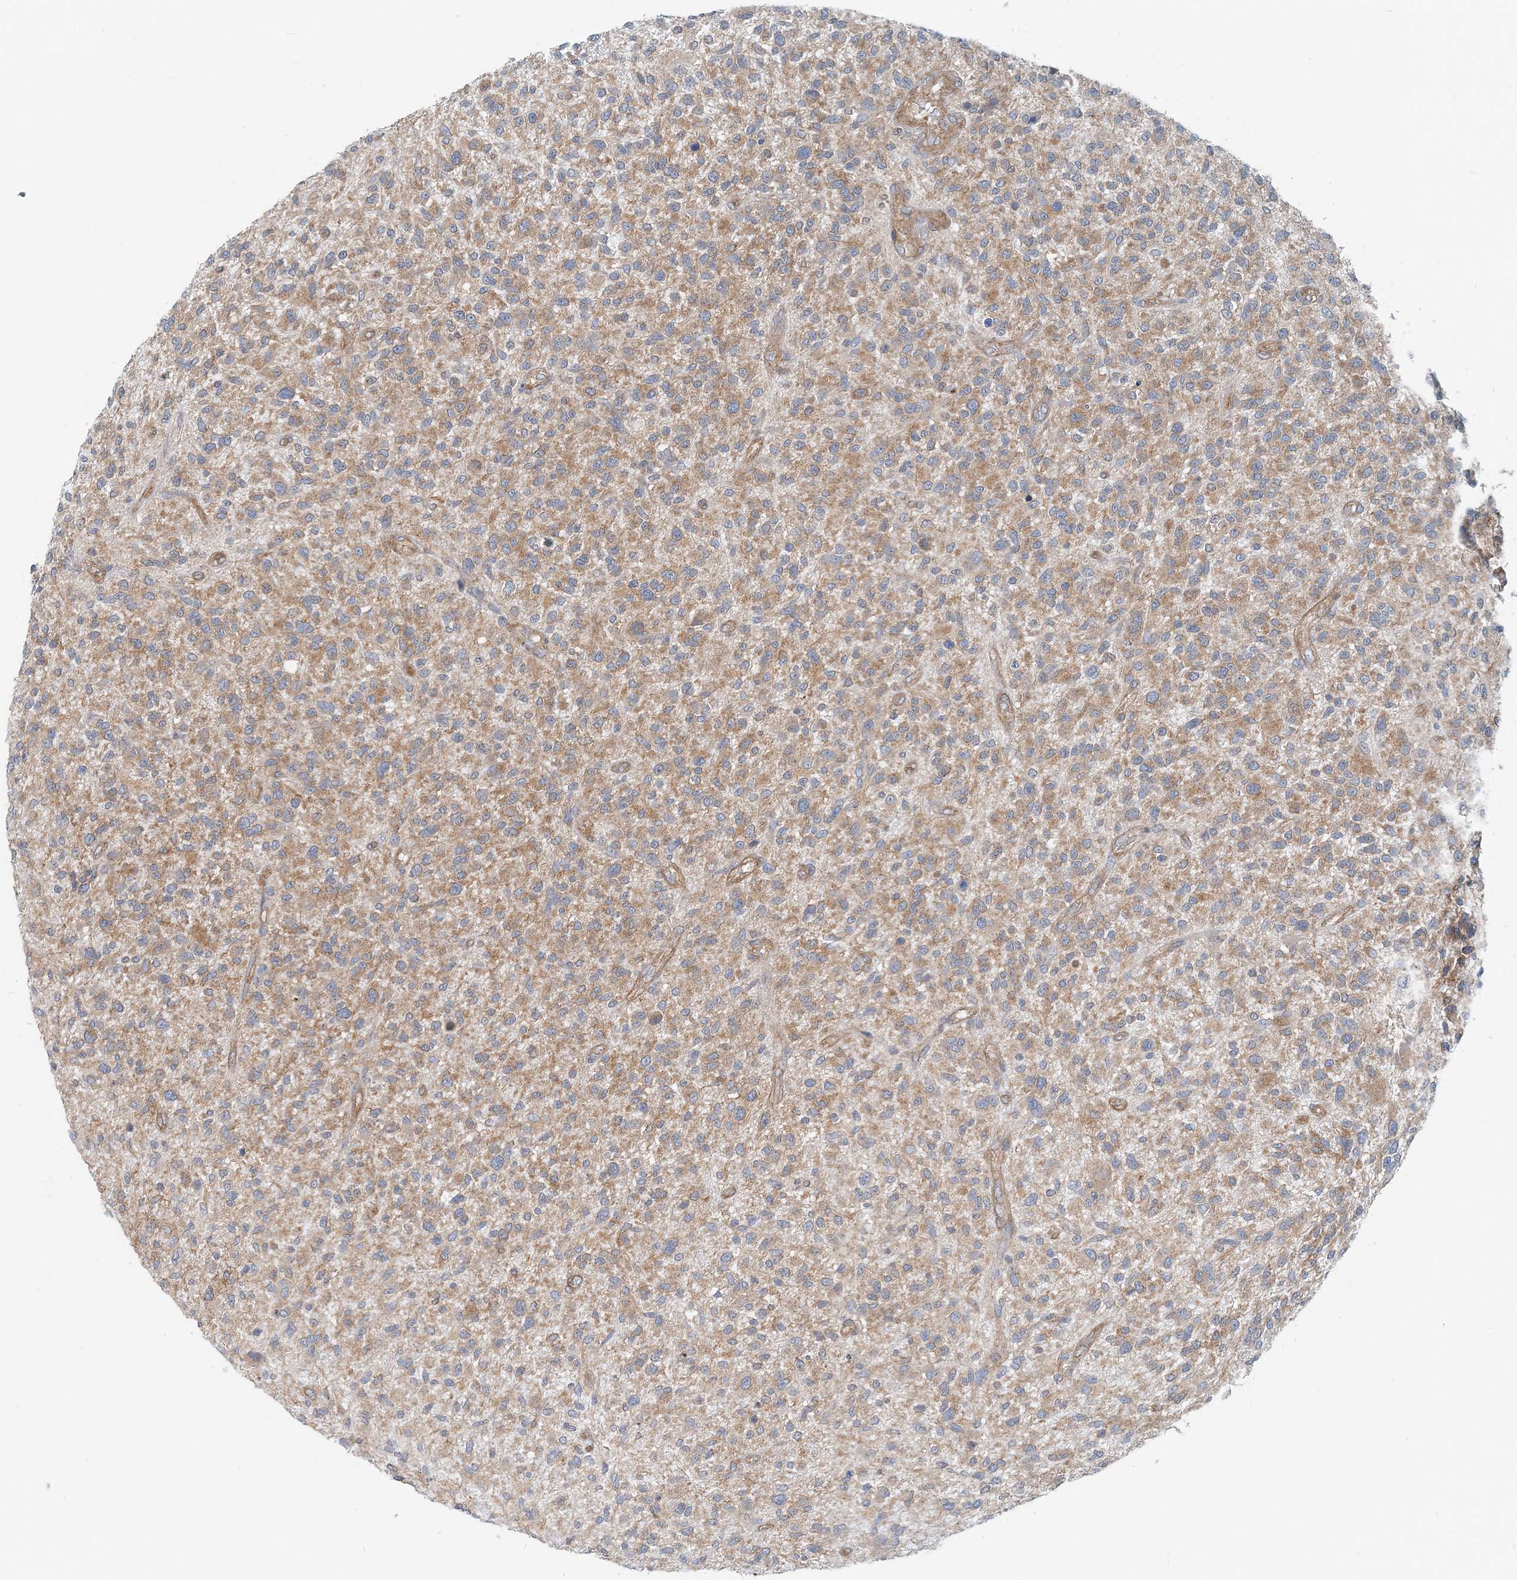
{"staining": {"intensity": "moderate", "quantity": ">75%", "location": "cytoplasmic/membranous"}, "tissue": "glioma", "cell_type": "Tumor cells", "image_type": "cancer", "snomed": [{"axis": "morphology", "description": "Glioma, malignant, High grade"}, {"axis": "topography", "description": "Brain"}], "caption": "Malignant glioma (high-grade) stained for a protein exhibits moderate cytoplasmic/membranous positivity in tumor cells. Using DAB (3,3'-diaminobenzidine) (brown) and hematoxylin (blue) stains, captured at high magnification using brightfield microscopy.", "gene": "MOB4", "patient": {"sex": "male", "age": 47}}